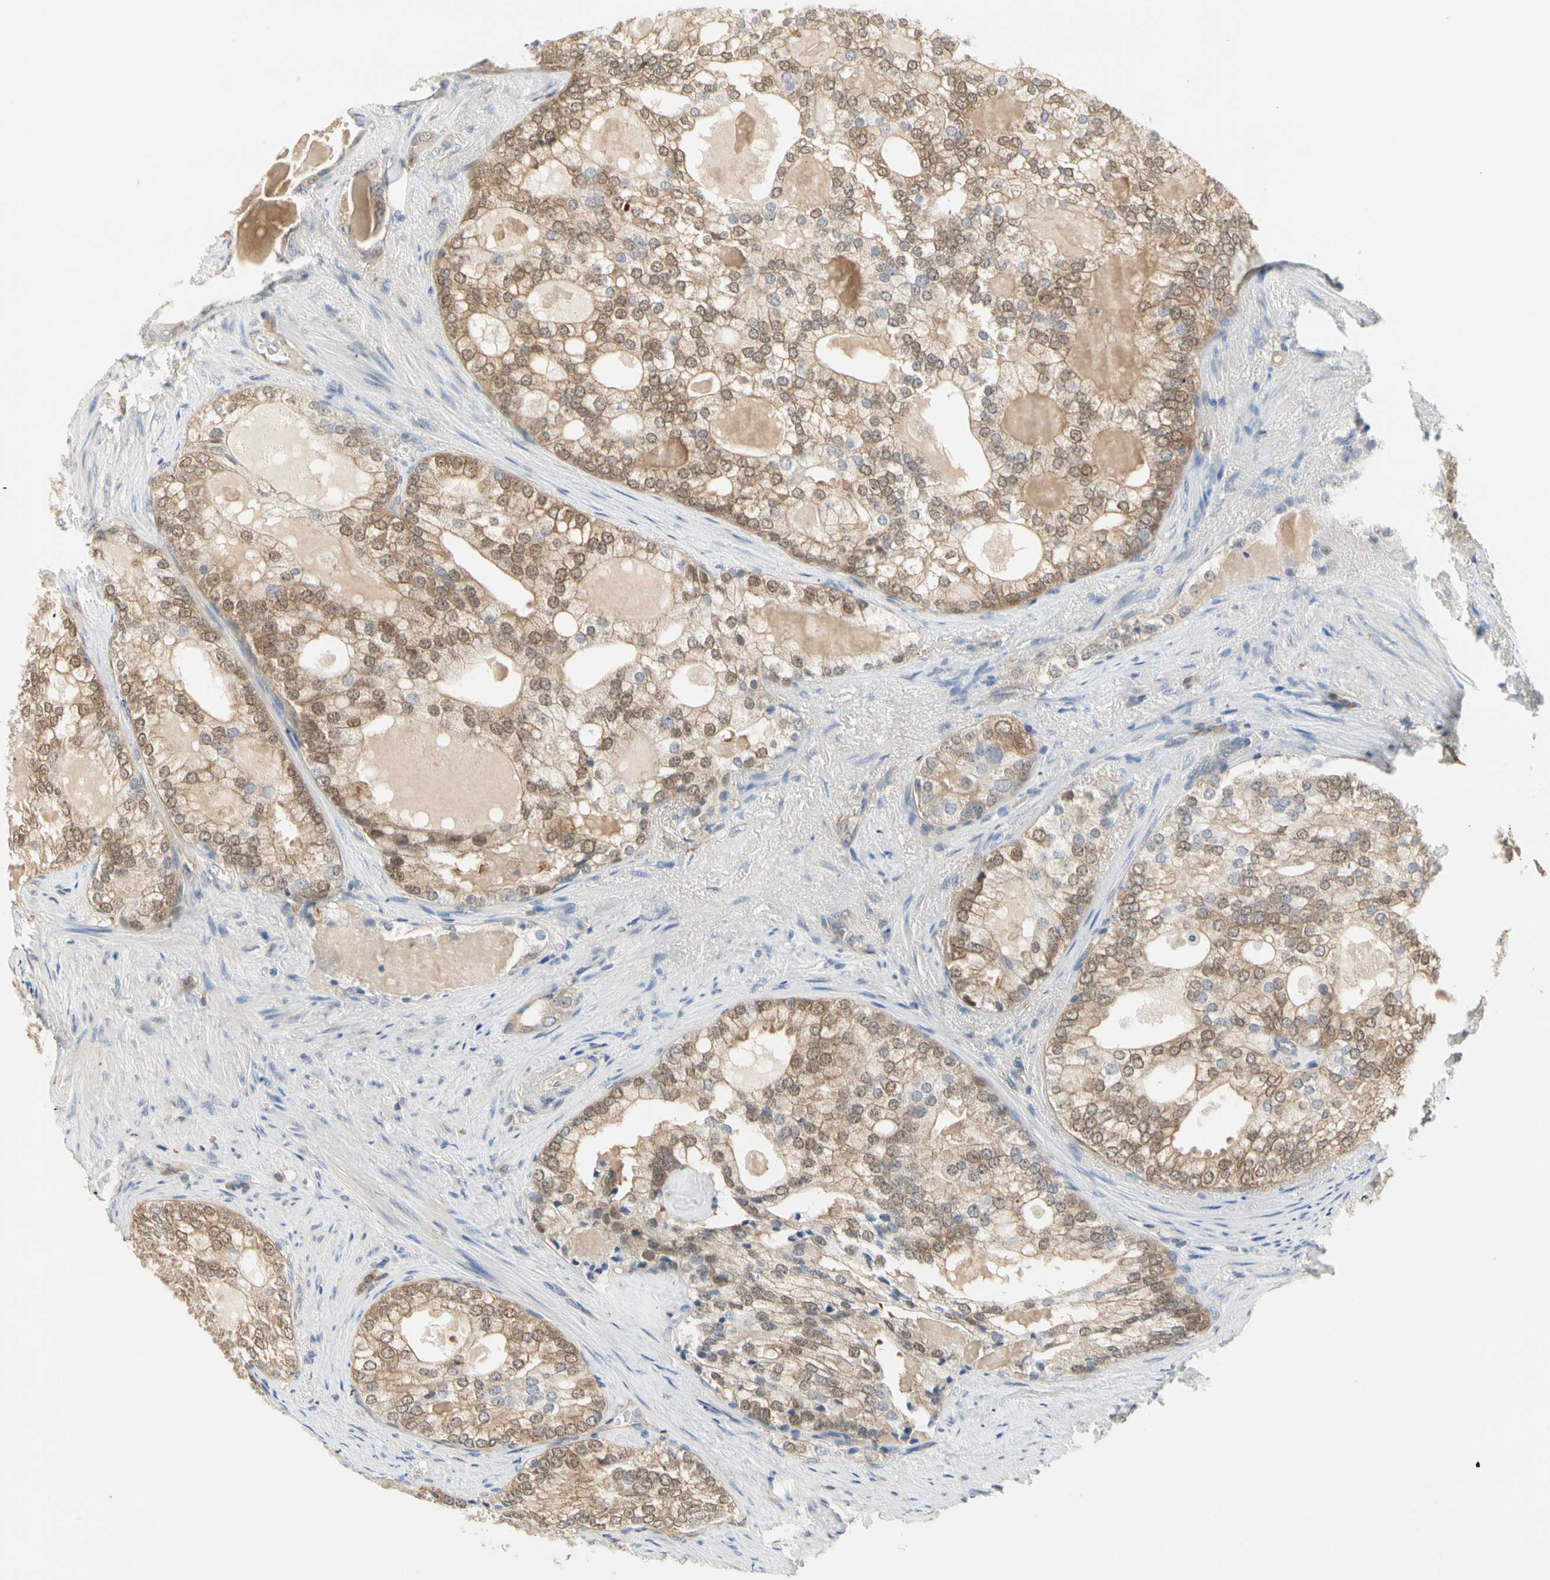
{"staining": {"intensity": "moderate", "quantity": ">75%", "location": "cytoplasmic/membranous,nuclear"}, "tissue": "prostate cancer", "cell_type": "Tumor cells", "image_type": "cancer", "snomed": [{"axis": "morphology", "description": "Adenocarcinoma, High grade"}, {"axis": "topography", "description": "Prostate"}], "caption": "IHC photomicrograph of neoplastic tissue: adenocarcinoma (high-grade) (prostate) stained using immunohistochemistry demonstrates medium levels of moderate protein expression localized specifically in the cytoplasmic/membranous and nuclear of tumor cells, appearing as a cytoplasmic/membranous and nuclear brown color.", "gene": "MPI", "patient": {"sex": "male", "age": 66}}